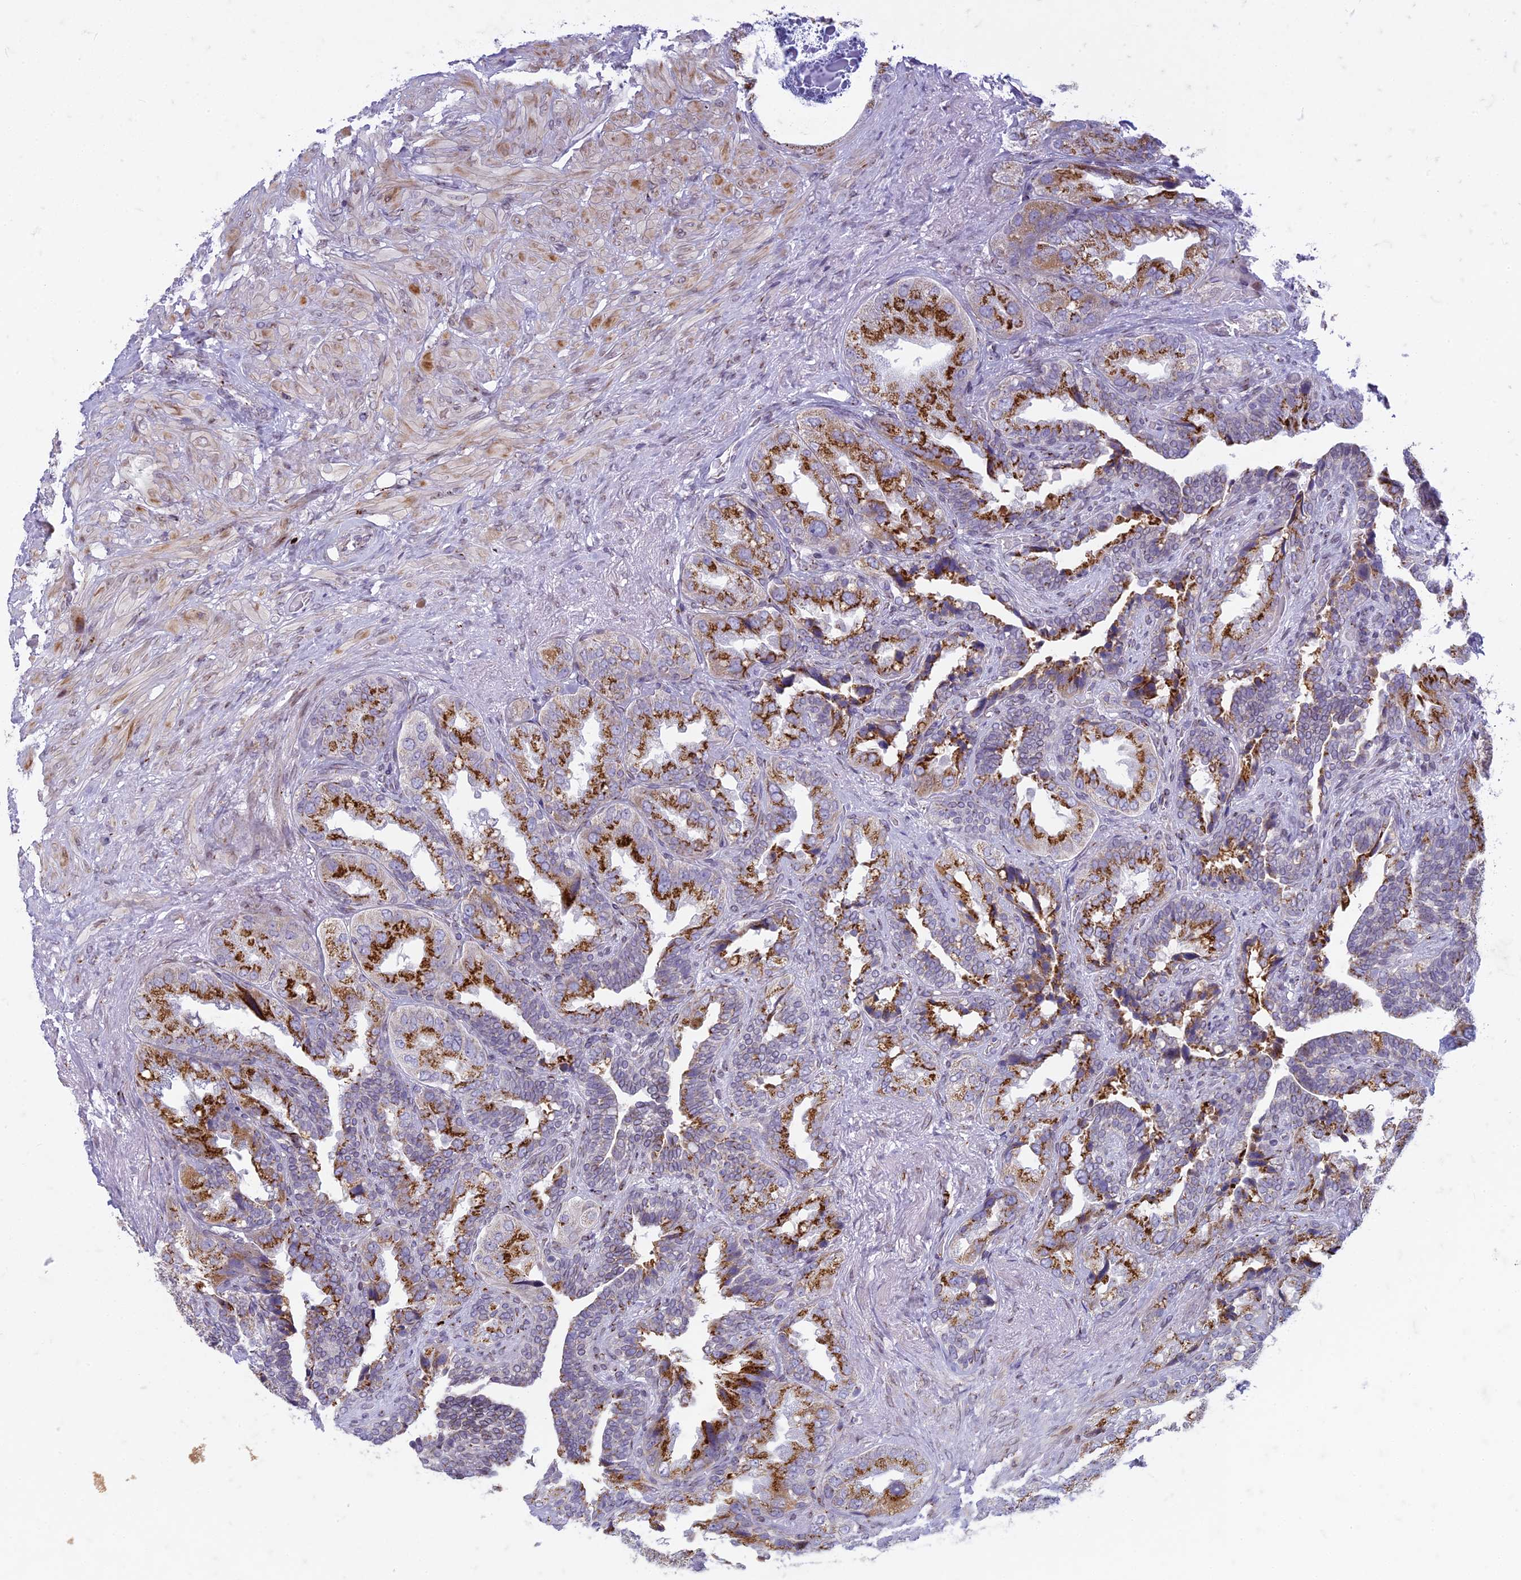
{"staining": {"intensity": "strong", "quantity": "<25%", "location": "cytoplasmic/membranous"}, "tissue": "seminal vesicle", "cell_type": "Glandular cells", "image_type": "normal", "snomed": [{"axis": "morphology", "description": "Normal tissue, NOS"}, {"axis": "topography", "description": "Seminal veicle"}, {"axis": "topography", "description": "Peripheral nerve tissue"}], "caption": "Immunohistochemistry of normal seminal vesicle shows medium levels of strong cytoplasmic/membranous positivity in about <25% of glandular cells. (Stains: DAB (3,3'-diaminobenzidine) in brown, nuclei in blue, Microscopy: brightfield microscopy at high magnification).", "gene": "FAM3C", "patient": {"sex": "male", "age": 63}}